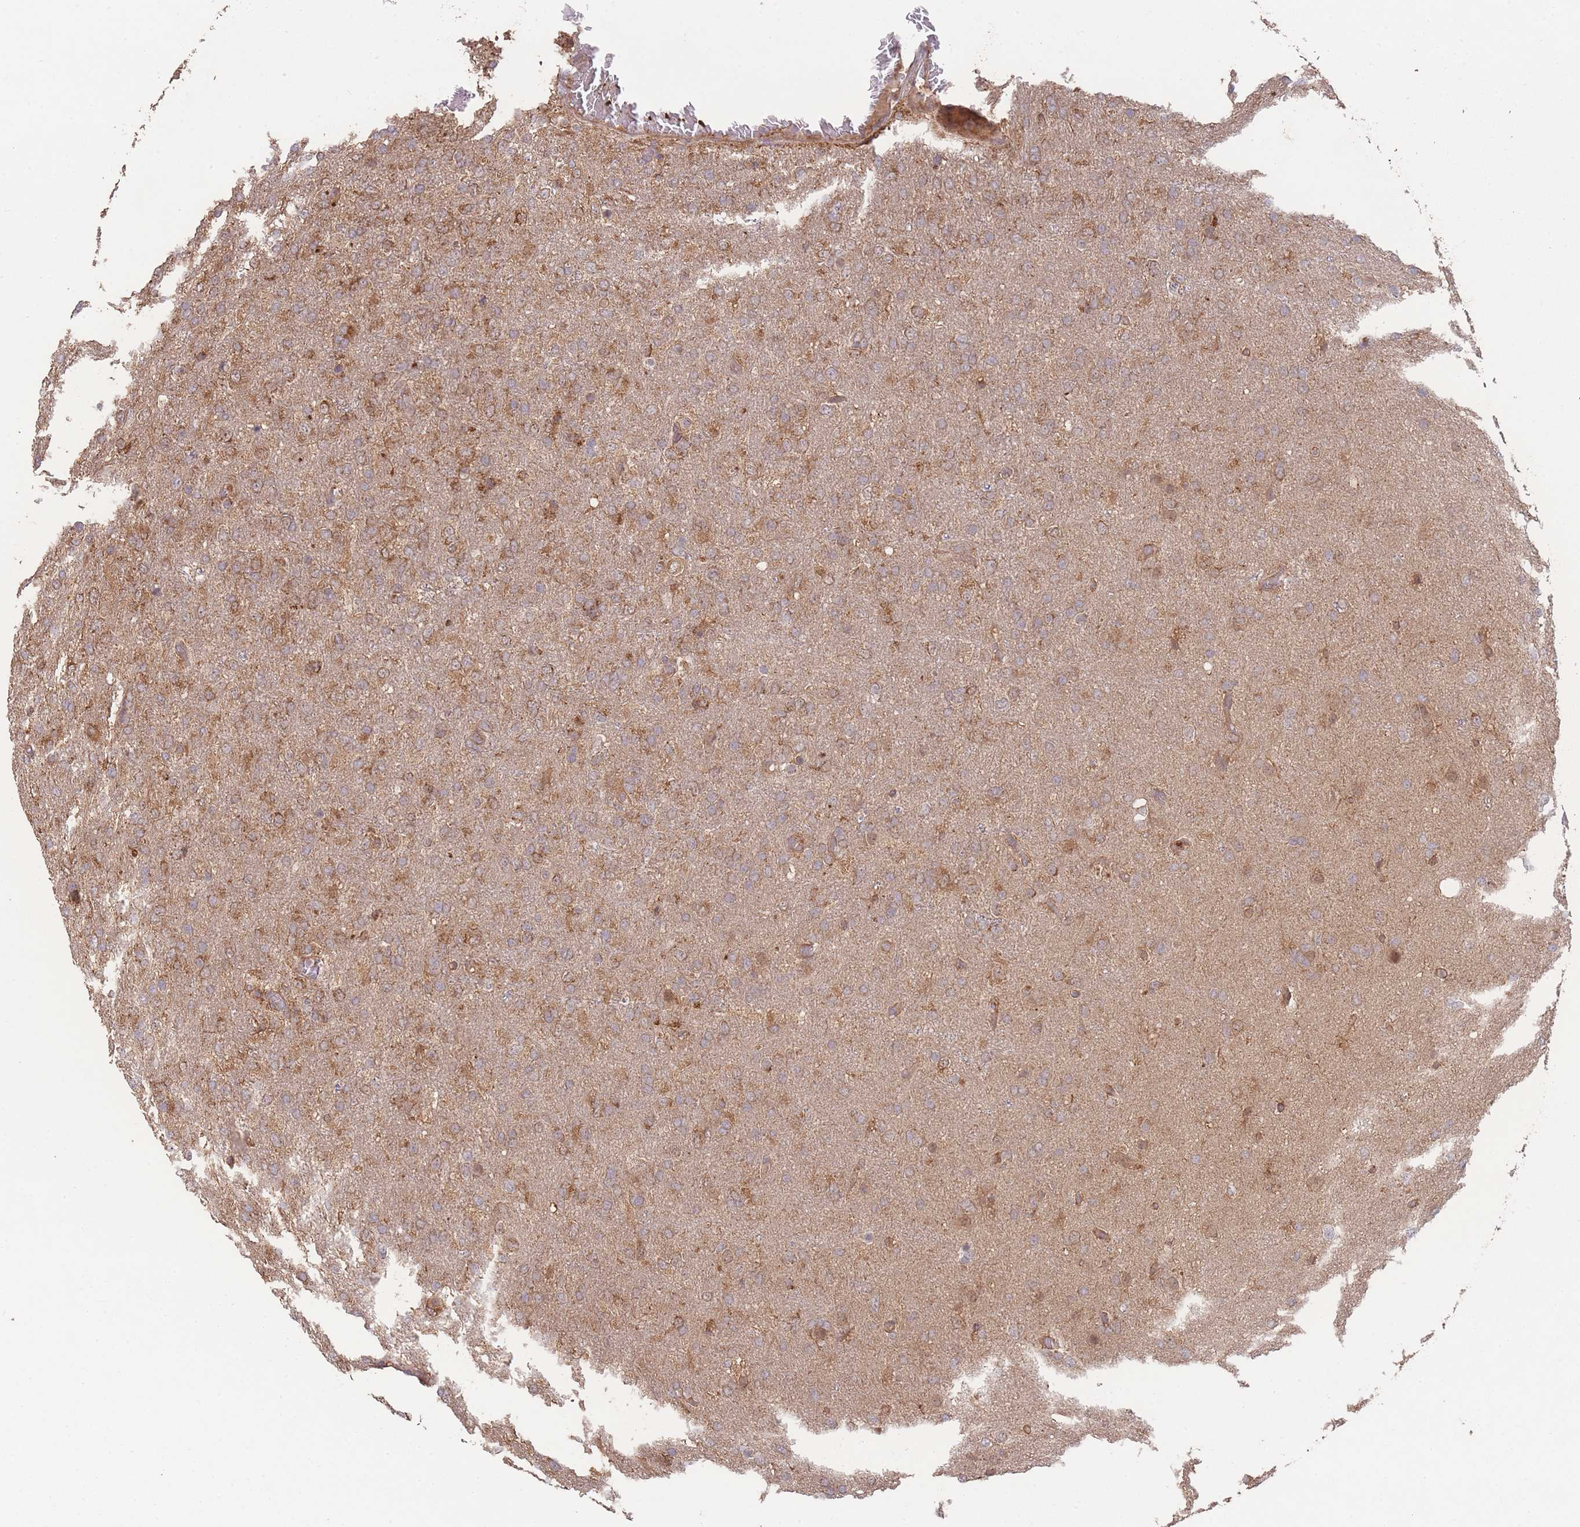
{"staining": {"intensity": "moderate", "quantity": ">75%", "location": "cytoplasmic/membranous"}, "tissue": "glioma", "cell_type": "Tumor cells", "image_type": "cancer", "snomed": [{"axis": "morphology", "description": "Glioma, malignant, High grade"}, {"axis": "topography", "description": "Brain"}], "caption": "A brown stain shows moderate cytoplasmic/membranous positivity of a protein in human glioma tumor cells.", "gene": "PXMP4", "patient": {"sex": "female", "age": 74}}